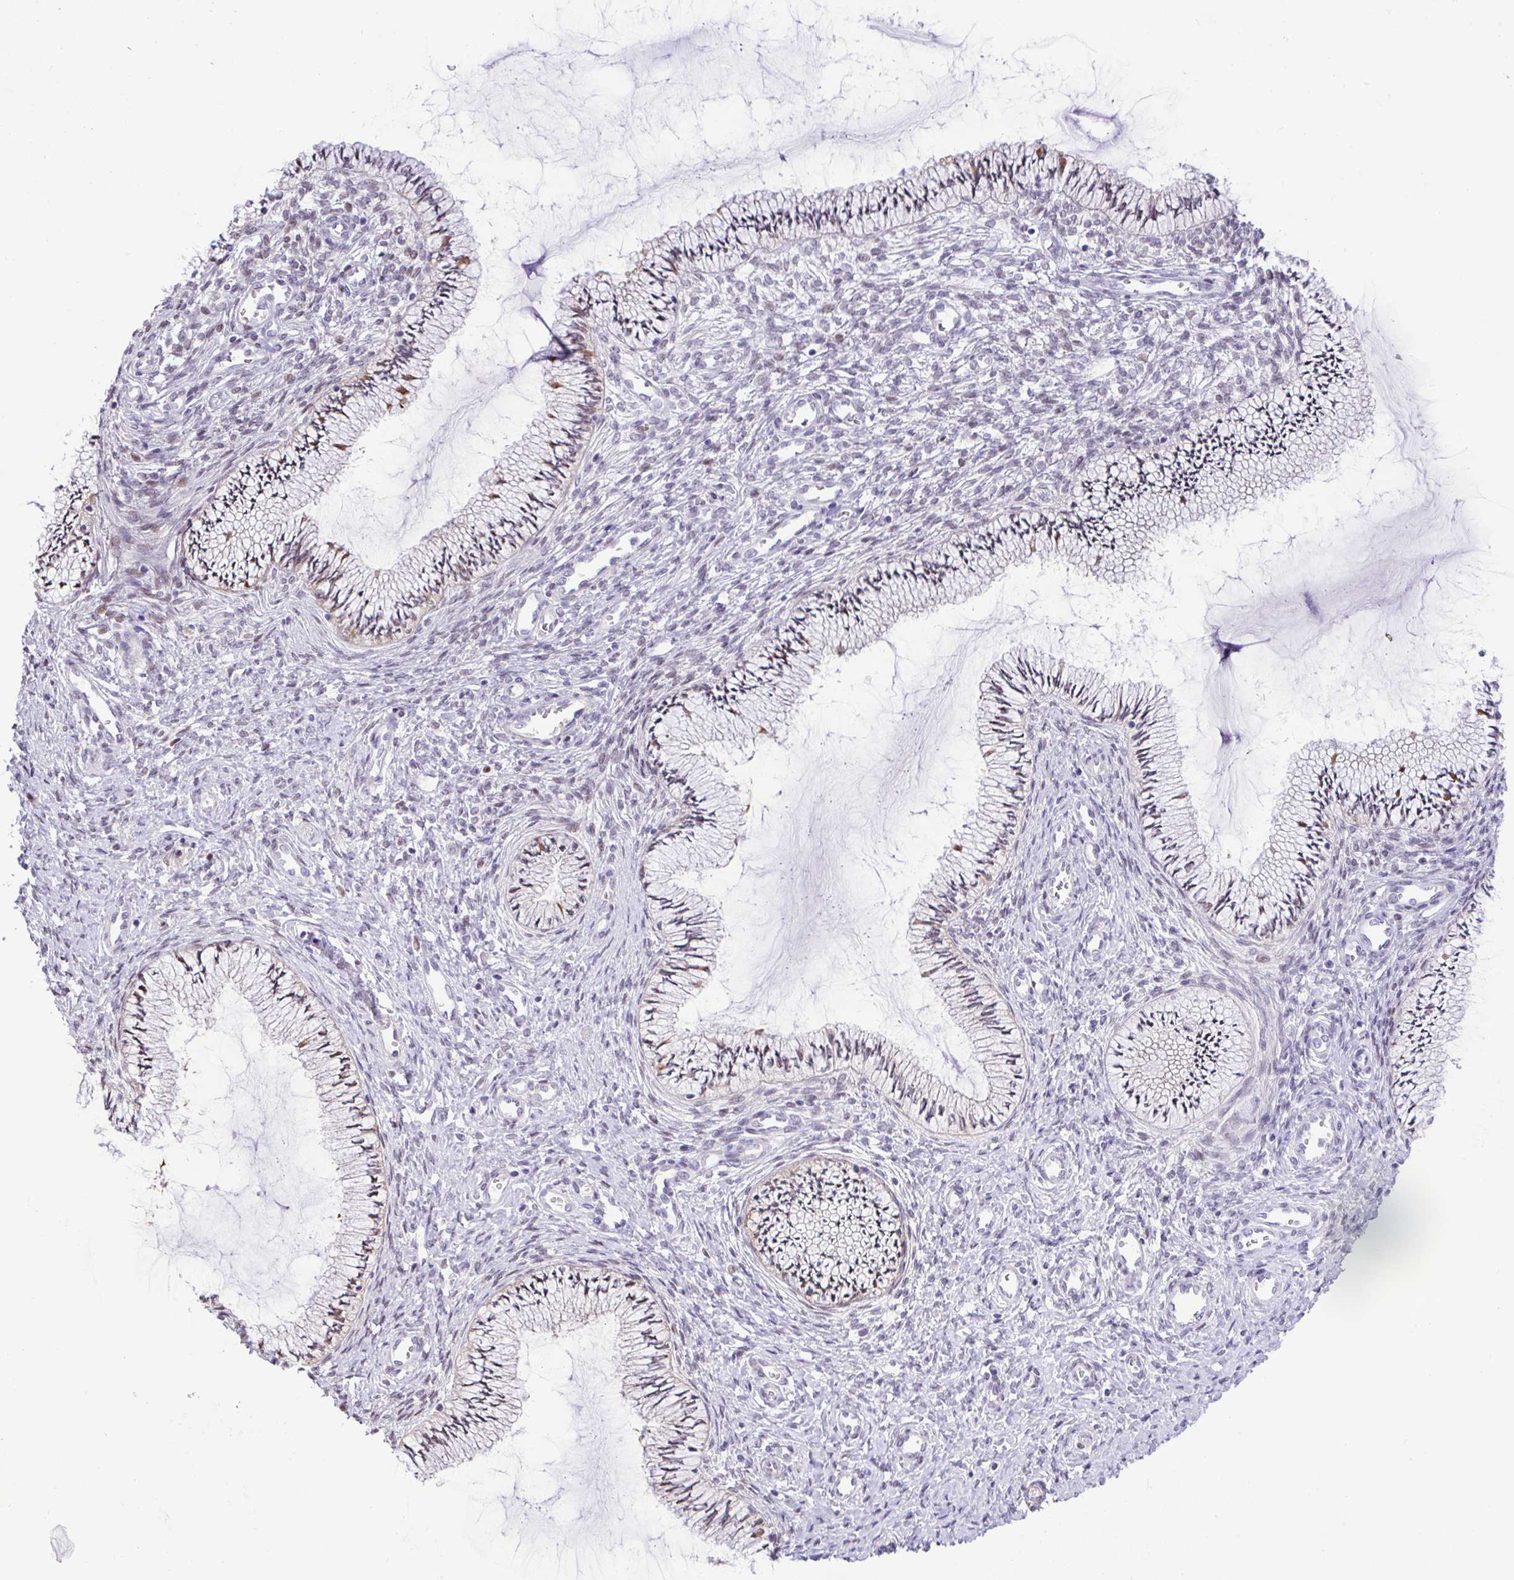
{"staining": {"intensity": "negative", "quantity": "none", "location": "none"}, "tissue": "cervix", "cell_type": "Glandular cells", "image_type": "normal", "snomed": [{"axis": "morphology", "description": "Normal tissue, NOS"}, {"axis": "topography", "description": "Cervix"}], "caption": "High power microscopy micrograph of an immunohistochemistry (IHC) micrograph of benign cervix, revealing no significant staining in glandular cells.", "gene": "ZNF485", "patient": {"sex": "female", "age": 24}}